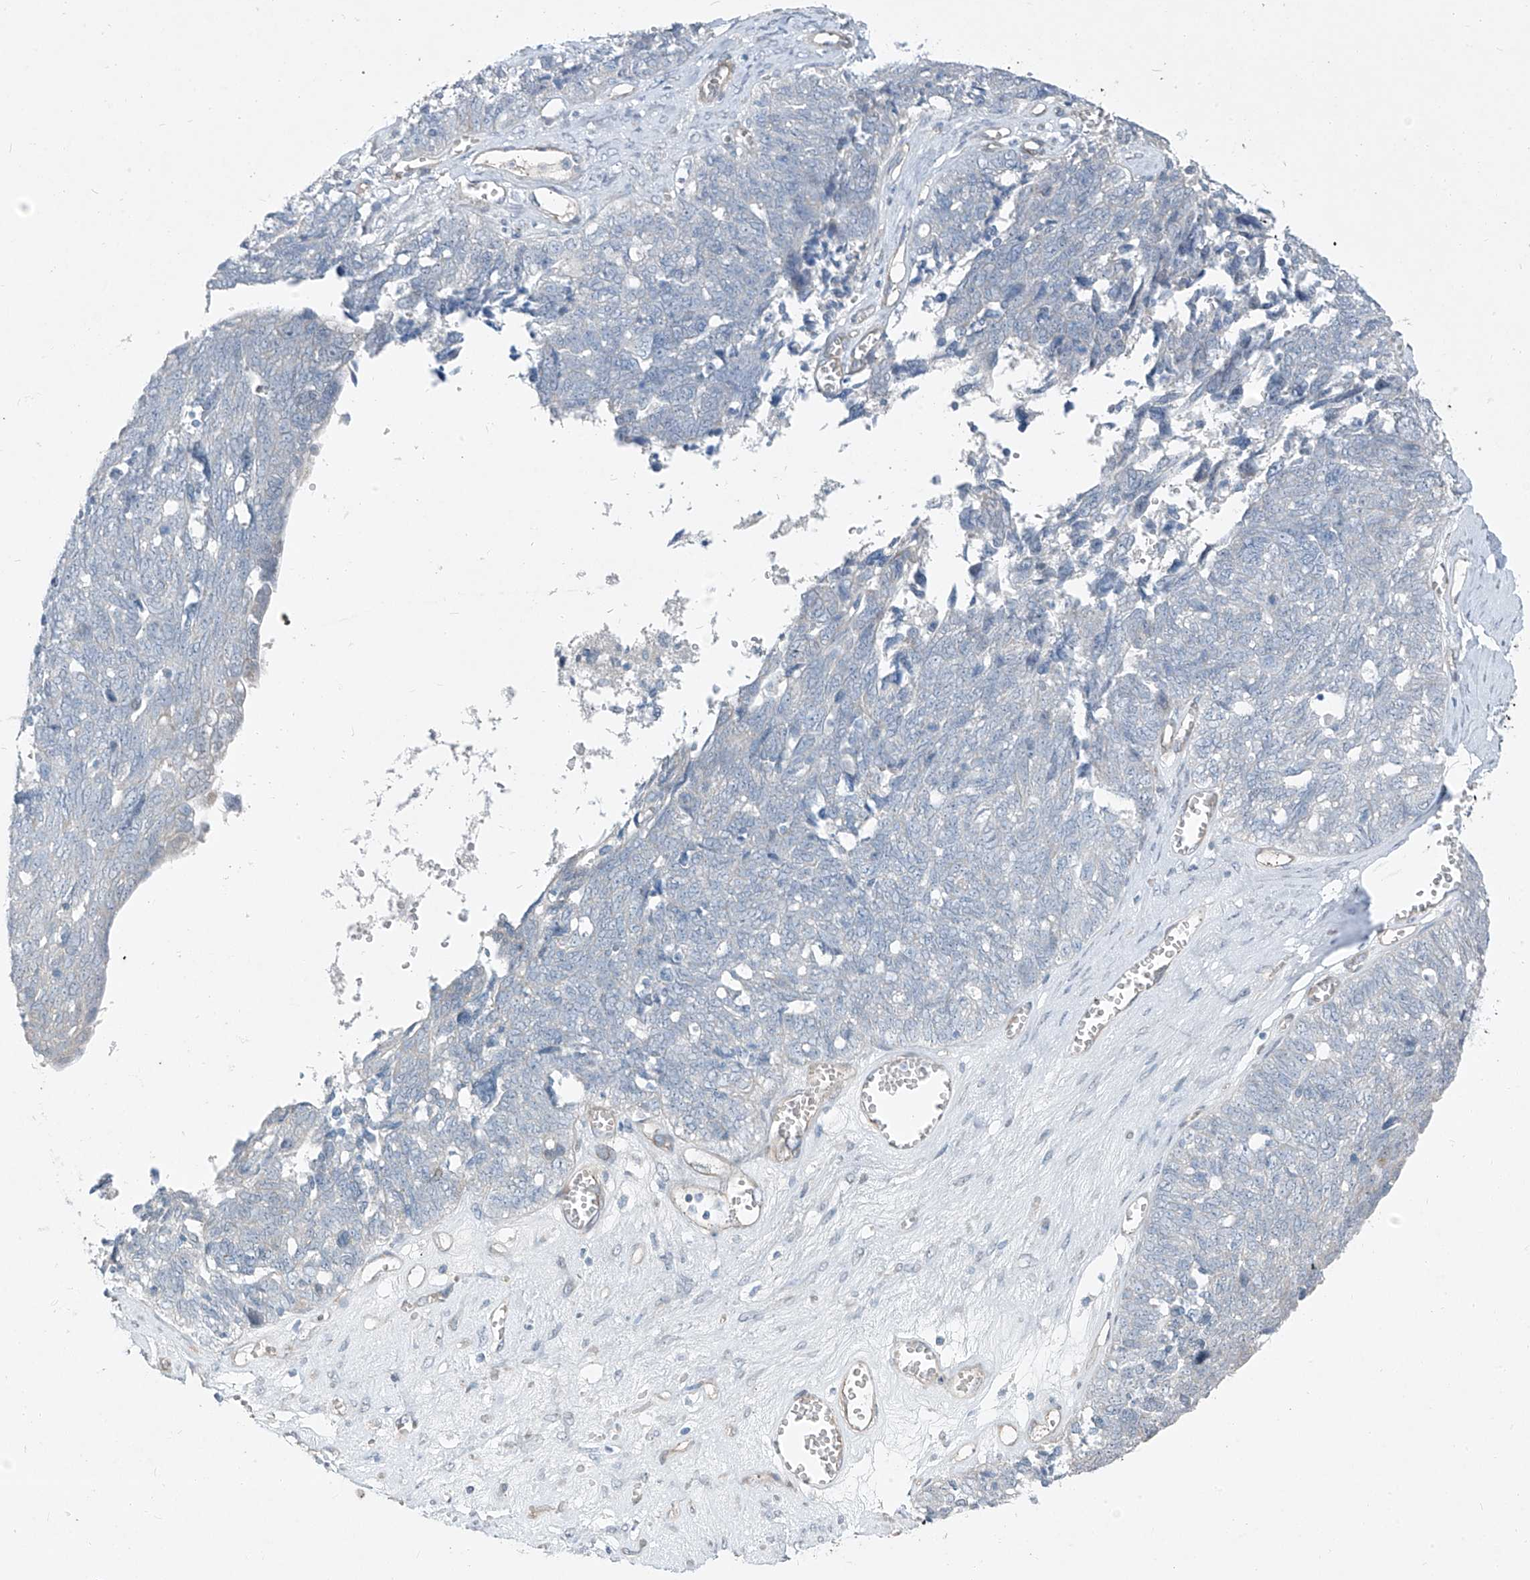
{"staining": {"intensity": "negative", "quantity": "none", "location": "none"}, "tissue": "ovarian cancer", "cell_type": "Tumor cells", "image_type": "cancer", "snomed": [{"axis": "morphology", "description": "Cystadenocarcinoma, serous, NOS"}, {"axis": "topography", "description": "Ovary"}], "caption": "A high-resolution photomicrograph shows IHC staining of ovarian cancer (serous cystadenocarcinoma), which exhibits no significant staining in tumor cells.", "gene": "TNS2", "patient": {"sex": "female", "age": 79}}